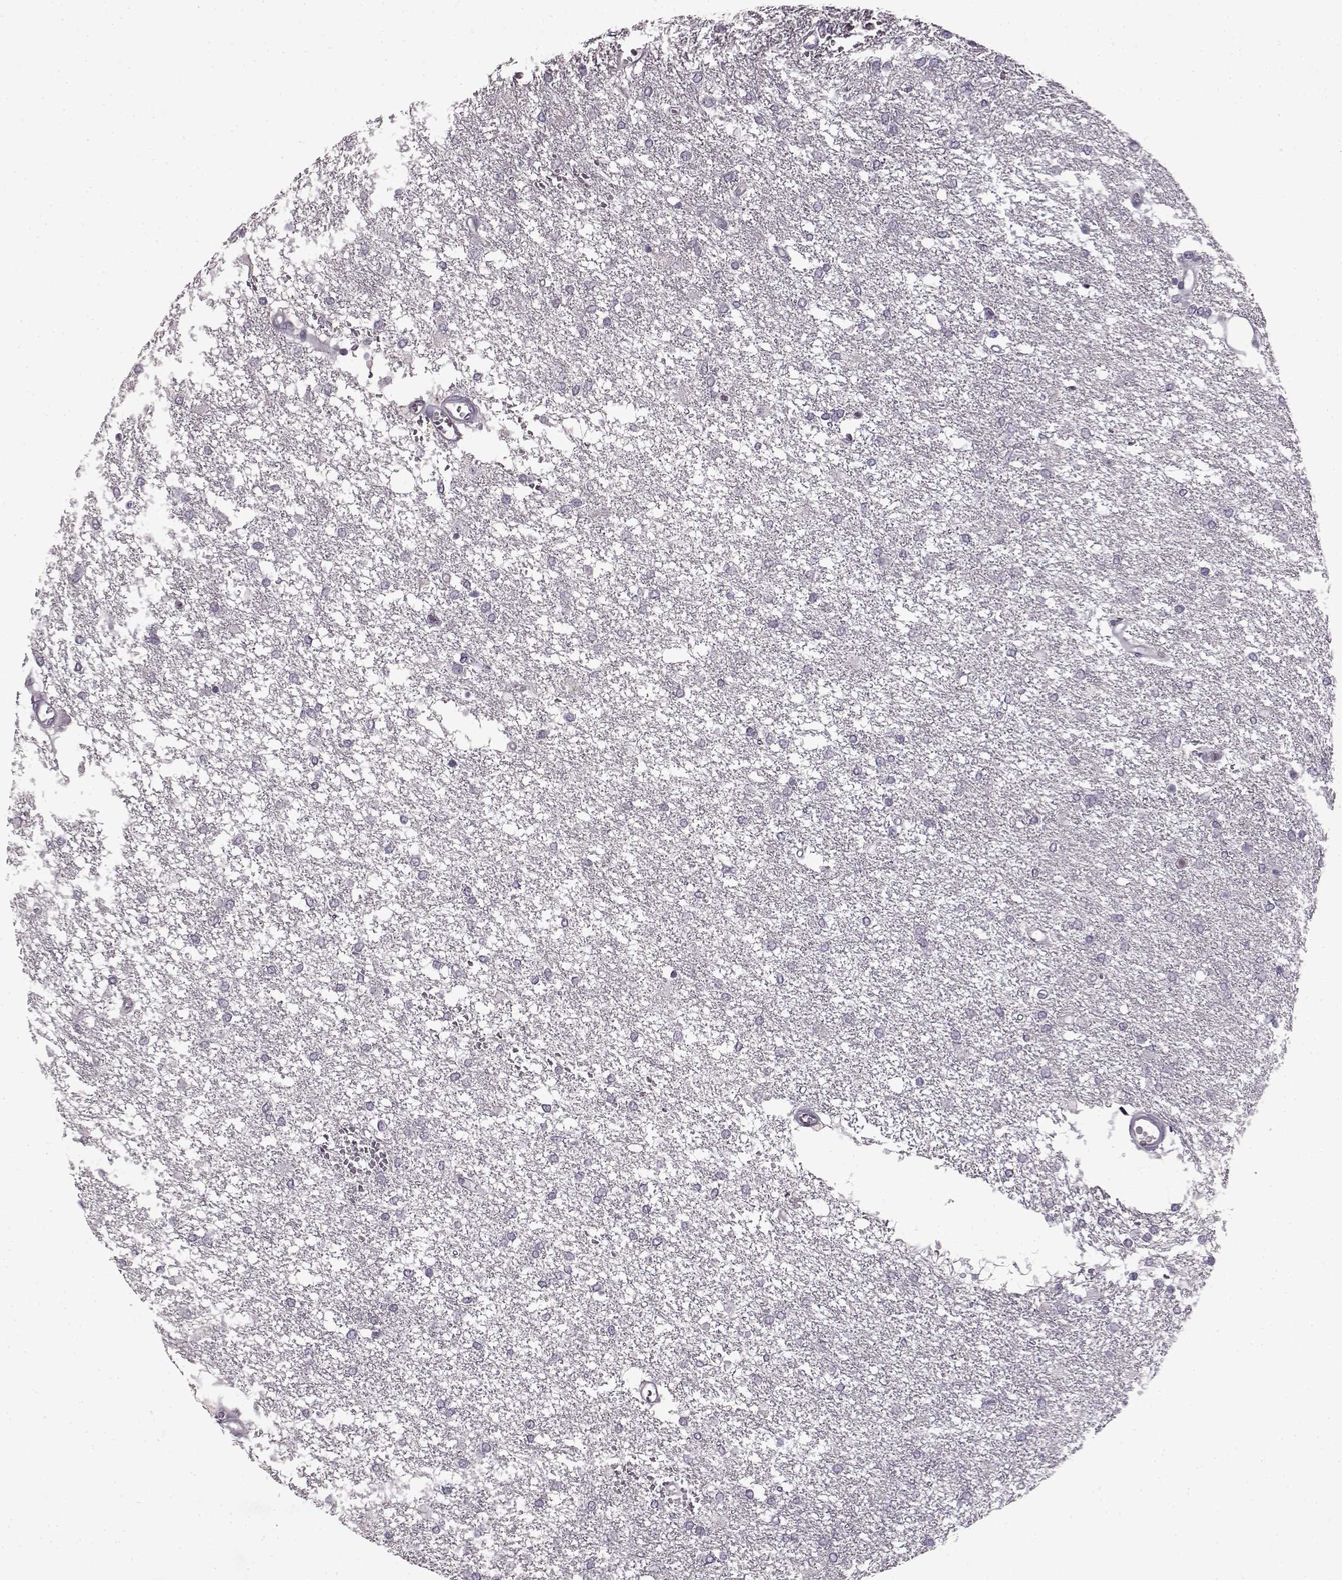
{"staining": {"intensity": "negative", "quantity": "none", "location": "none"}, "tissue": "glioma", "cell_type": "Tumor cells", "image_type": "cancer", "snomed": [{"axis": "morphology", "description": "Glioma, malignant, High grade"}, {"axis": "topography", "description": "Brain"}], "caption": "Glioma stained for a protein using IHC demonstrates no expression tumor cells.", "gene": "LHB", "patient": {"sex": "female", "age": 61}}